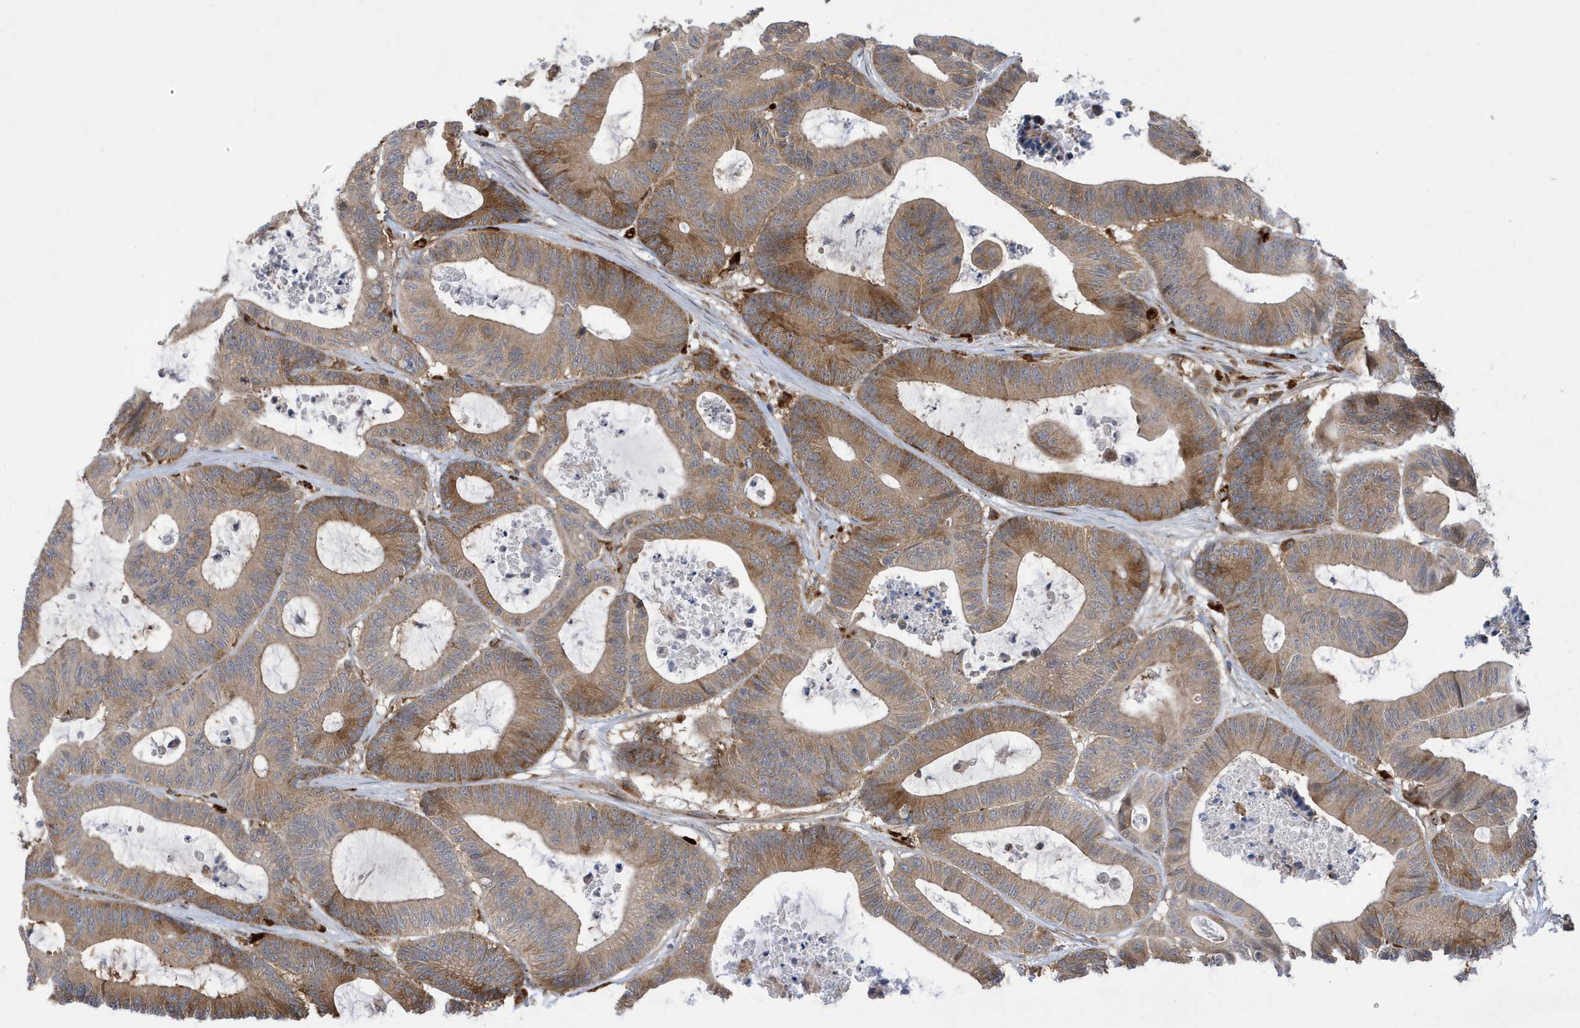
{"staining": {"intensity": "moderate", "quantity": ">75%", "location": "cytoplasmic/membranous"}, "tissue": "colorectal cancer", "cell_type": "Tumor cells", "image_type": "cancer", "snomed": [{"axis": "morphology", "description": "Adenocarcinoma, NOS"}, {"axis": "topography", "description": "Colon"}], "caption": "Adenocarcinoma (colorectal) stained for a protein reveals moderate cytoplasmic/membranous positivity in tumor cells. (brown staining indicates protein expression, while blue staining denotes nuclei).", "gene": "ZNF507", "patient": {"sex": "female", "age": 84}}